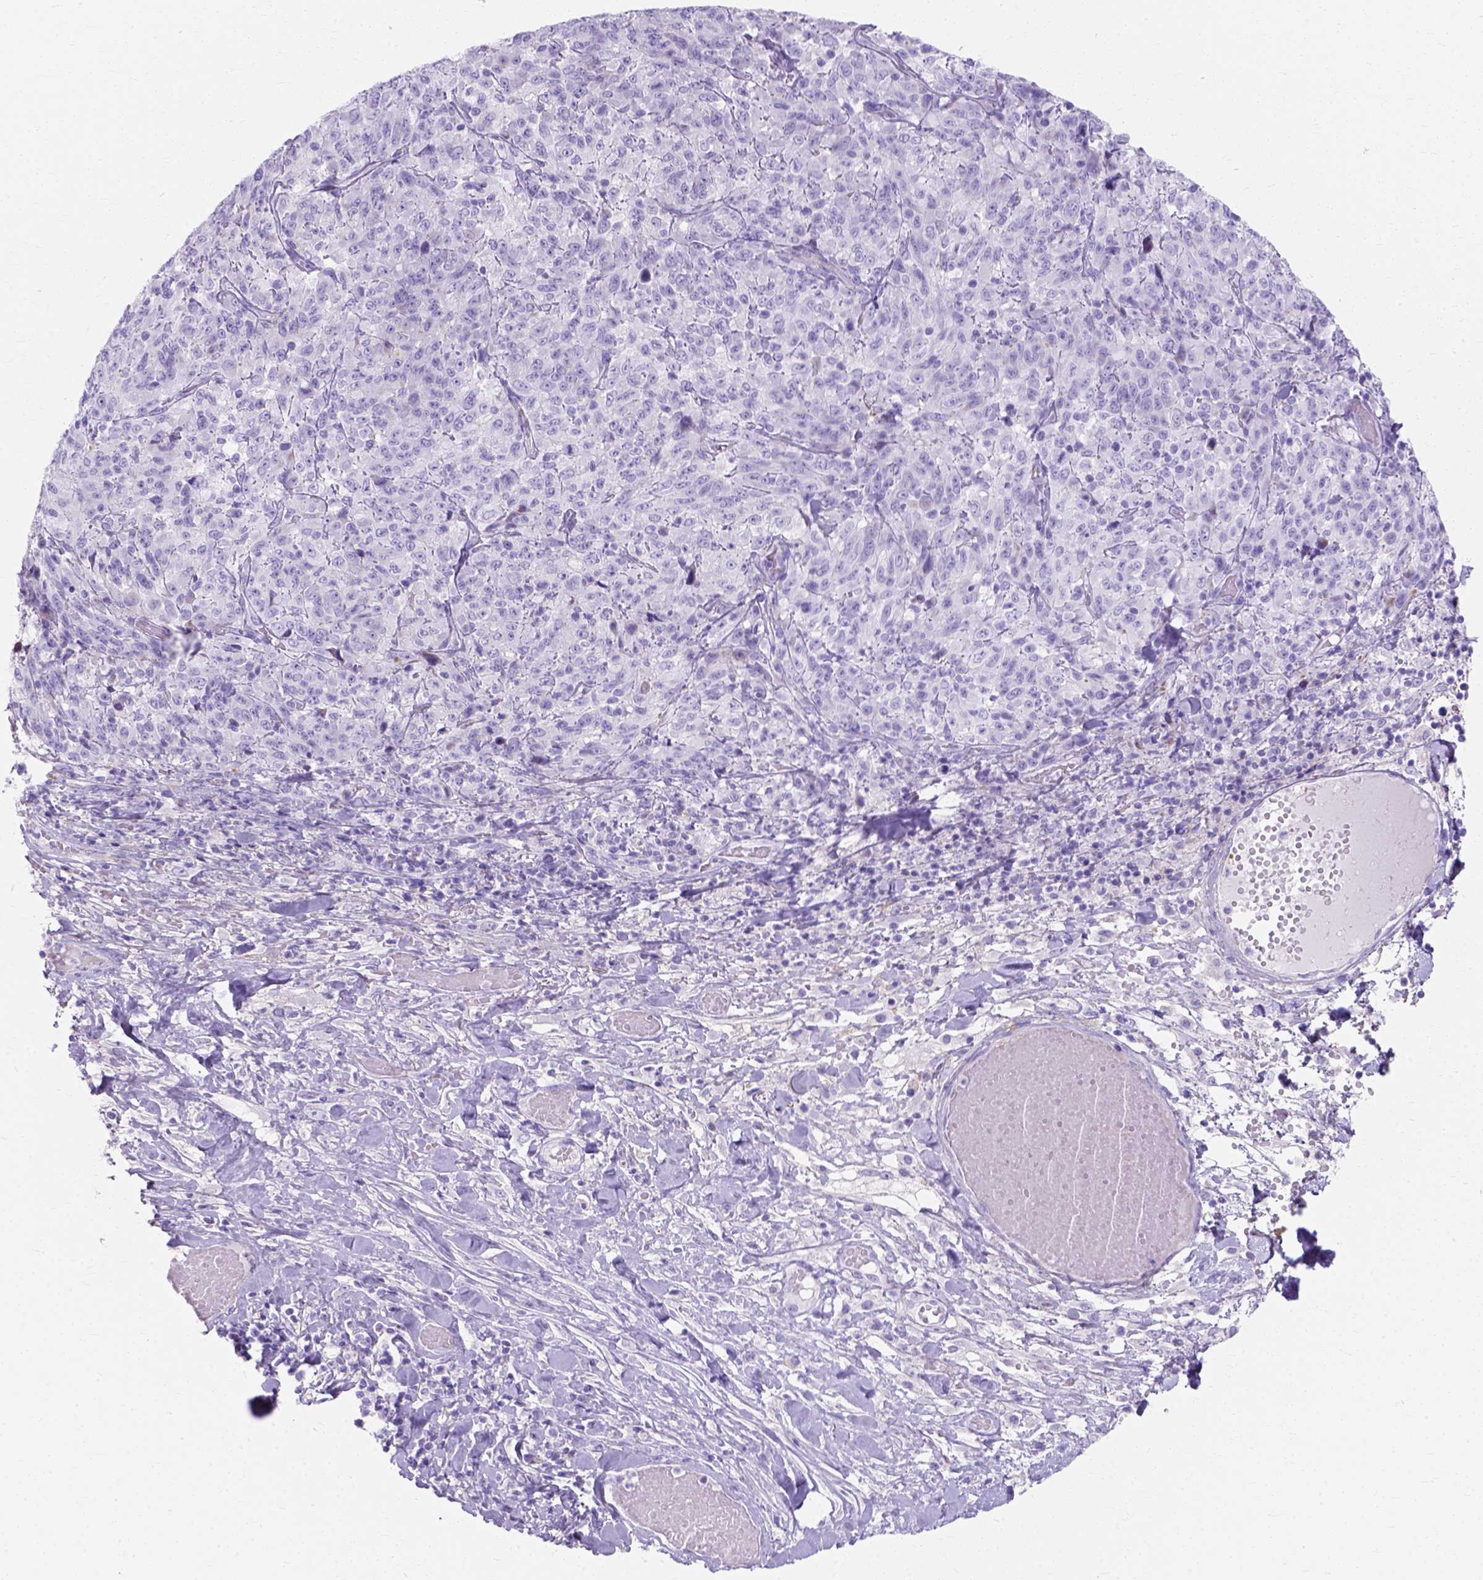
{"staining": {"intensity": "negative", "quantity": "none", "location": "none"}, "tissue": "melanoma", "cell_type": "Tumor cells", "image_type": "cancer", "snomed": [{"axis": "morphology", "description": "Malignant melanoma, NOS"}, {"axis": "topography", "description": "Skin"}], "caption": "Malignant melanoma was stained to show a protein in brown. There is no significant expression in tumor cells. The staining was performed using DAB (3,3'-diaminobenzidine) to visualize the protein expression in brown, while the nuclei were stained in blue with hematoxylin (Magnification: 20x).", "gene": "MYH15", "patient": {"sex": "female", "age": 91}}